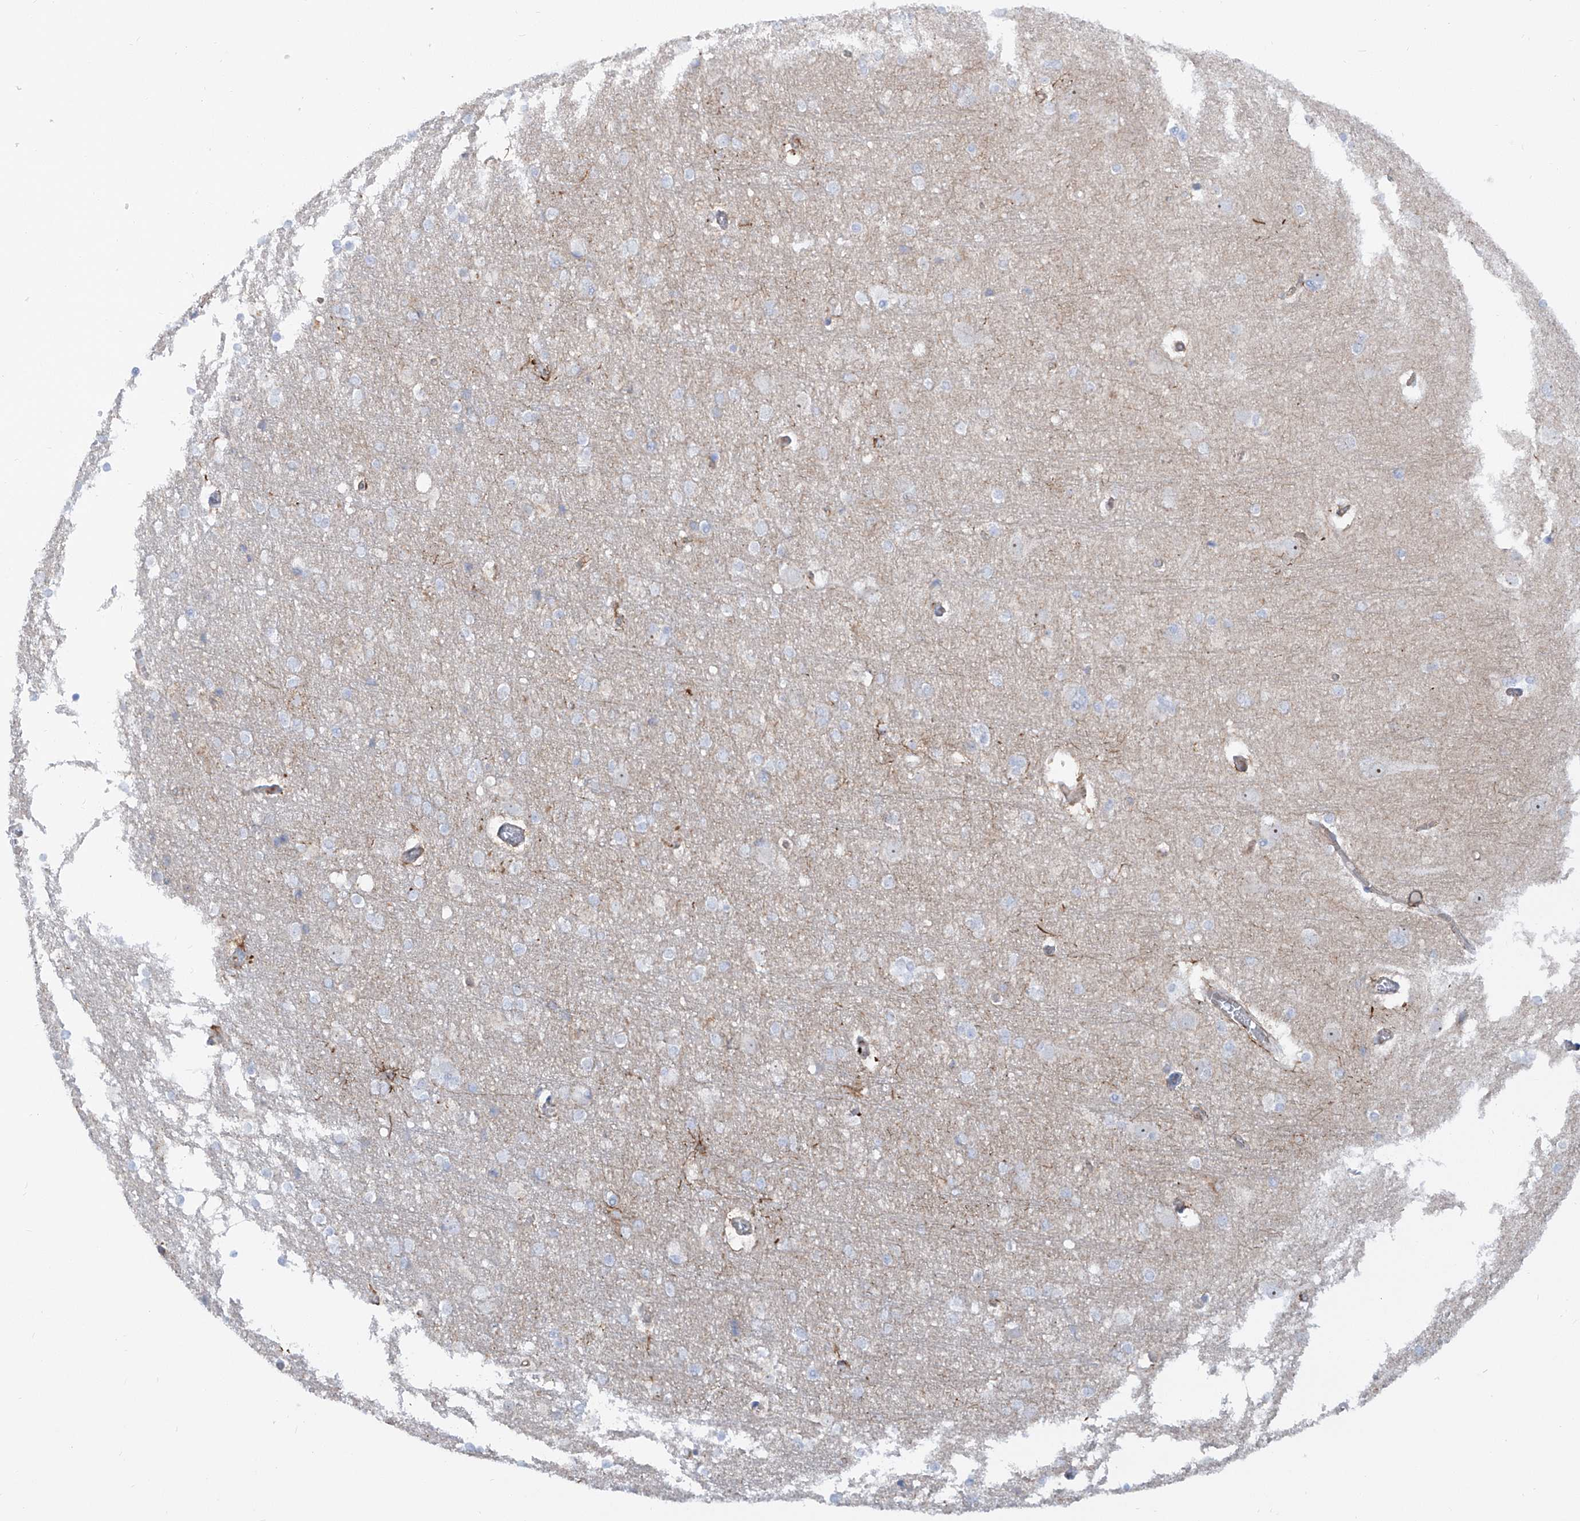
{"staining": {"intensity": "moderate", "quantity": ">75%", "location": "cytoplasmic/membranous"}, "tissue": "cerebral cortex", "cell_type": "Endothelial cells", "image_type": "normal", "snomed": [{"axis": "morphology", "description": "Normal tissue, NOS"}, {"axis": "topography", "description": "Cerebral cortex"}], "caption": "Benign cerebral cortex reveals moderate cytoplasmic/membranous staining in approximately >75% of endothelial cells, visualized by immunohistochemistry.", "gene": "ZNF490", "patient": {"sex": "male", "age": 54}}